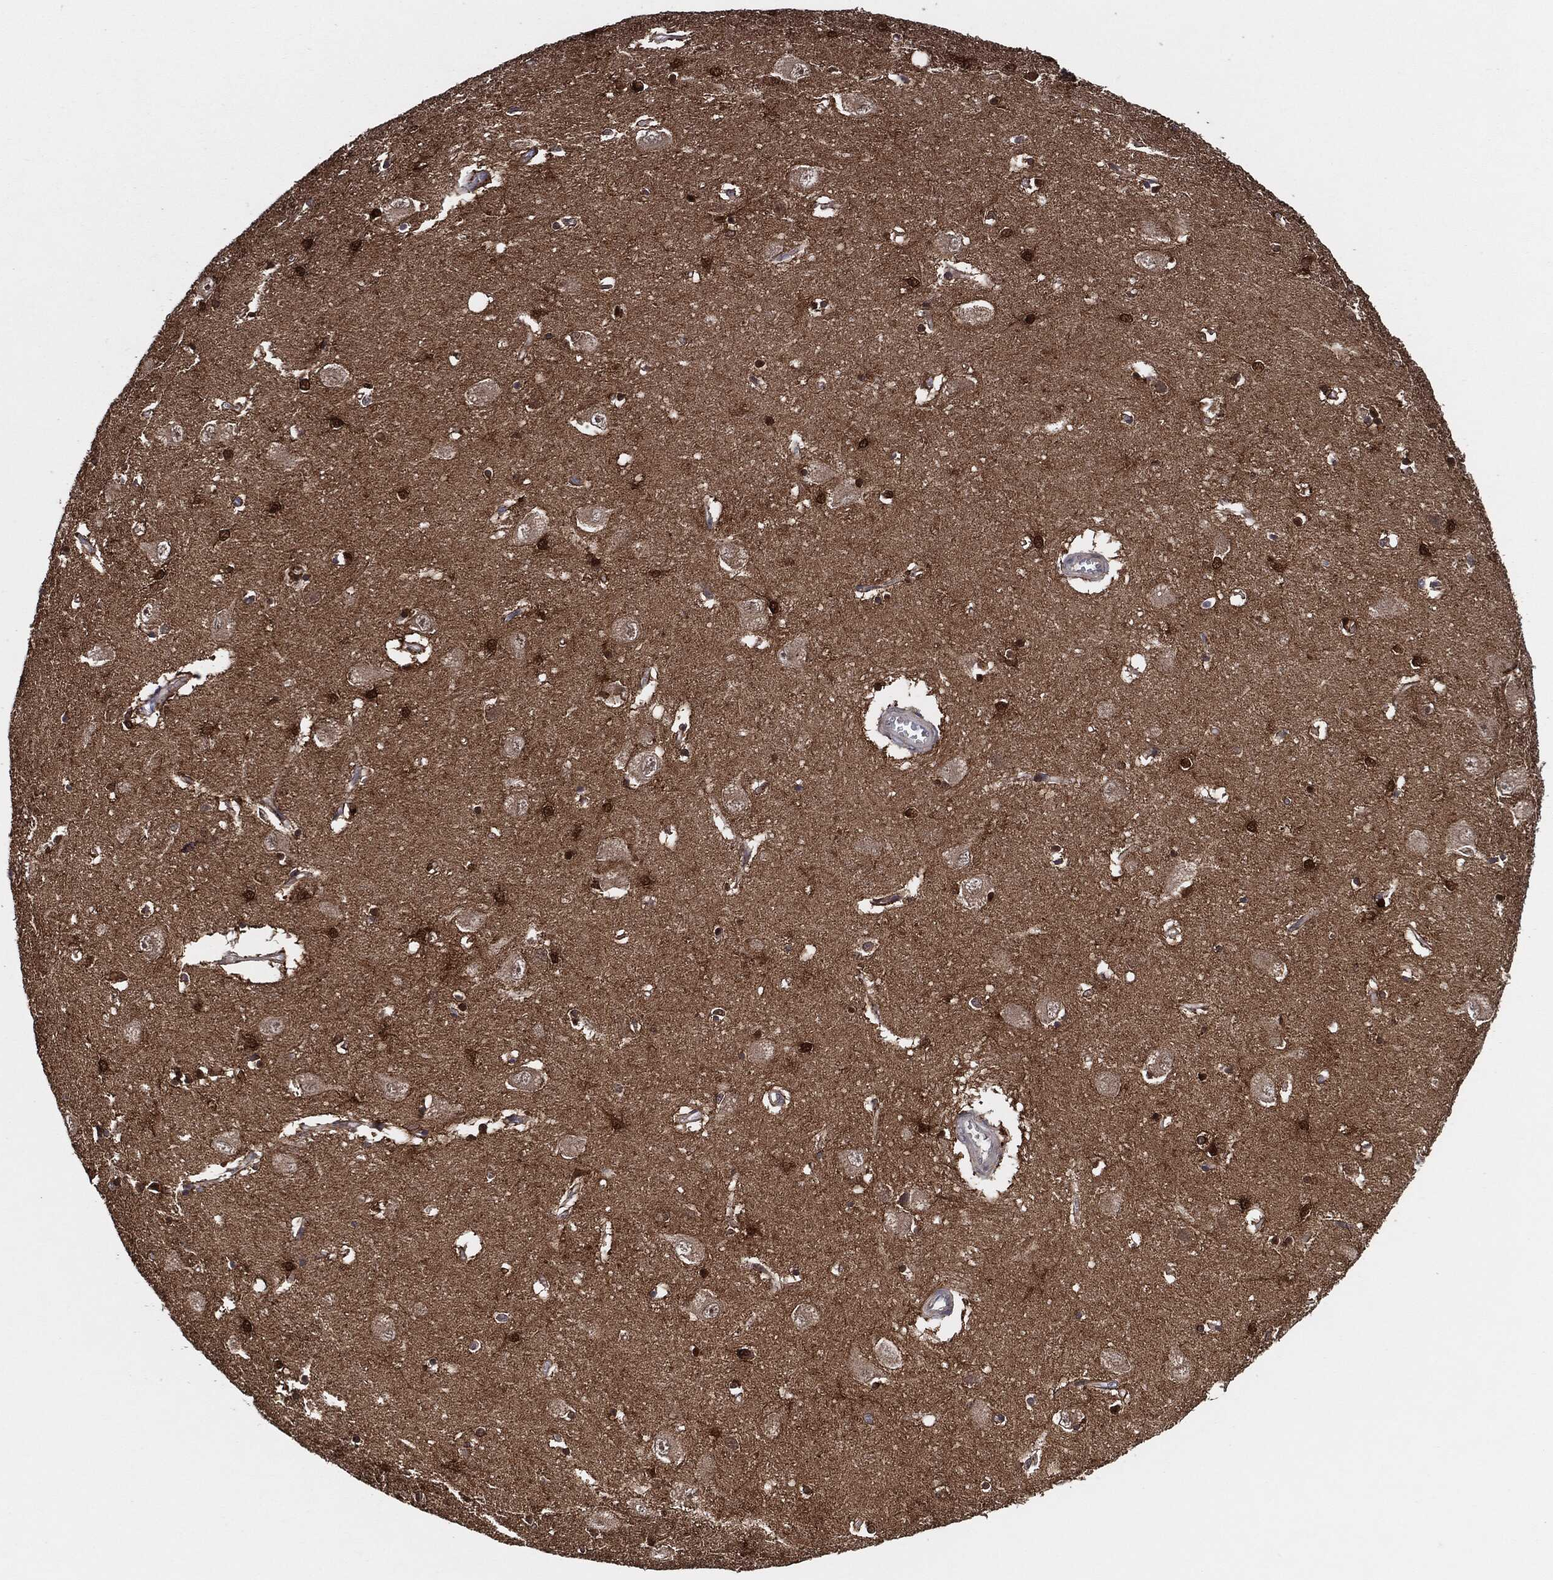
{"staining": {"intensity": "strong", "quantity": "25%-75%", "location": "cytoplasmic/membranous,nuclear"}, "tissue": "caudate", "cell_type": "Glial cells", "image_type": "normal", "snomed": [{"axis": "morphology", "description": "Normal tissue, NOS"}, {"axis": "topography", "description": "Lateral ventricle wall"}], "caption": "Strong cytoplasmic/membranous,nuclear positivity for a protein is appreciated in approximately 25%-75% of glial cells of normal caudate using immunohistochemistry (IHC).", "gene": "BCAR1", "patient": {"sex": "male", "age": 54}}